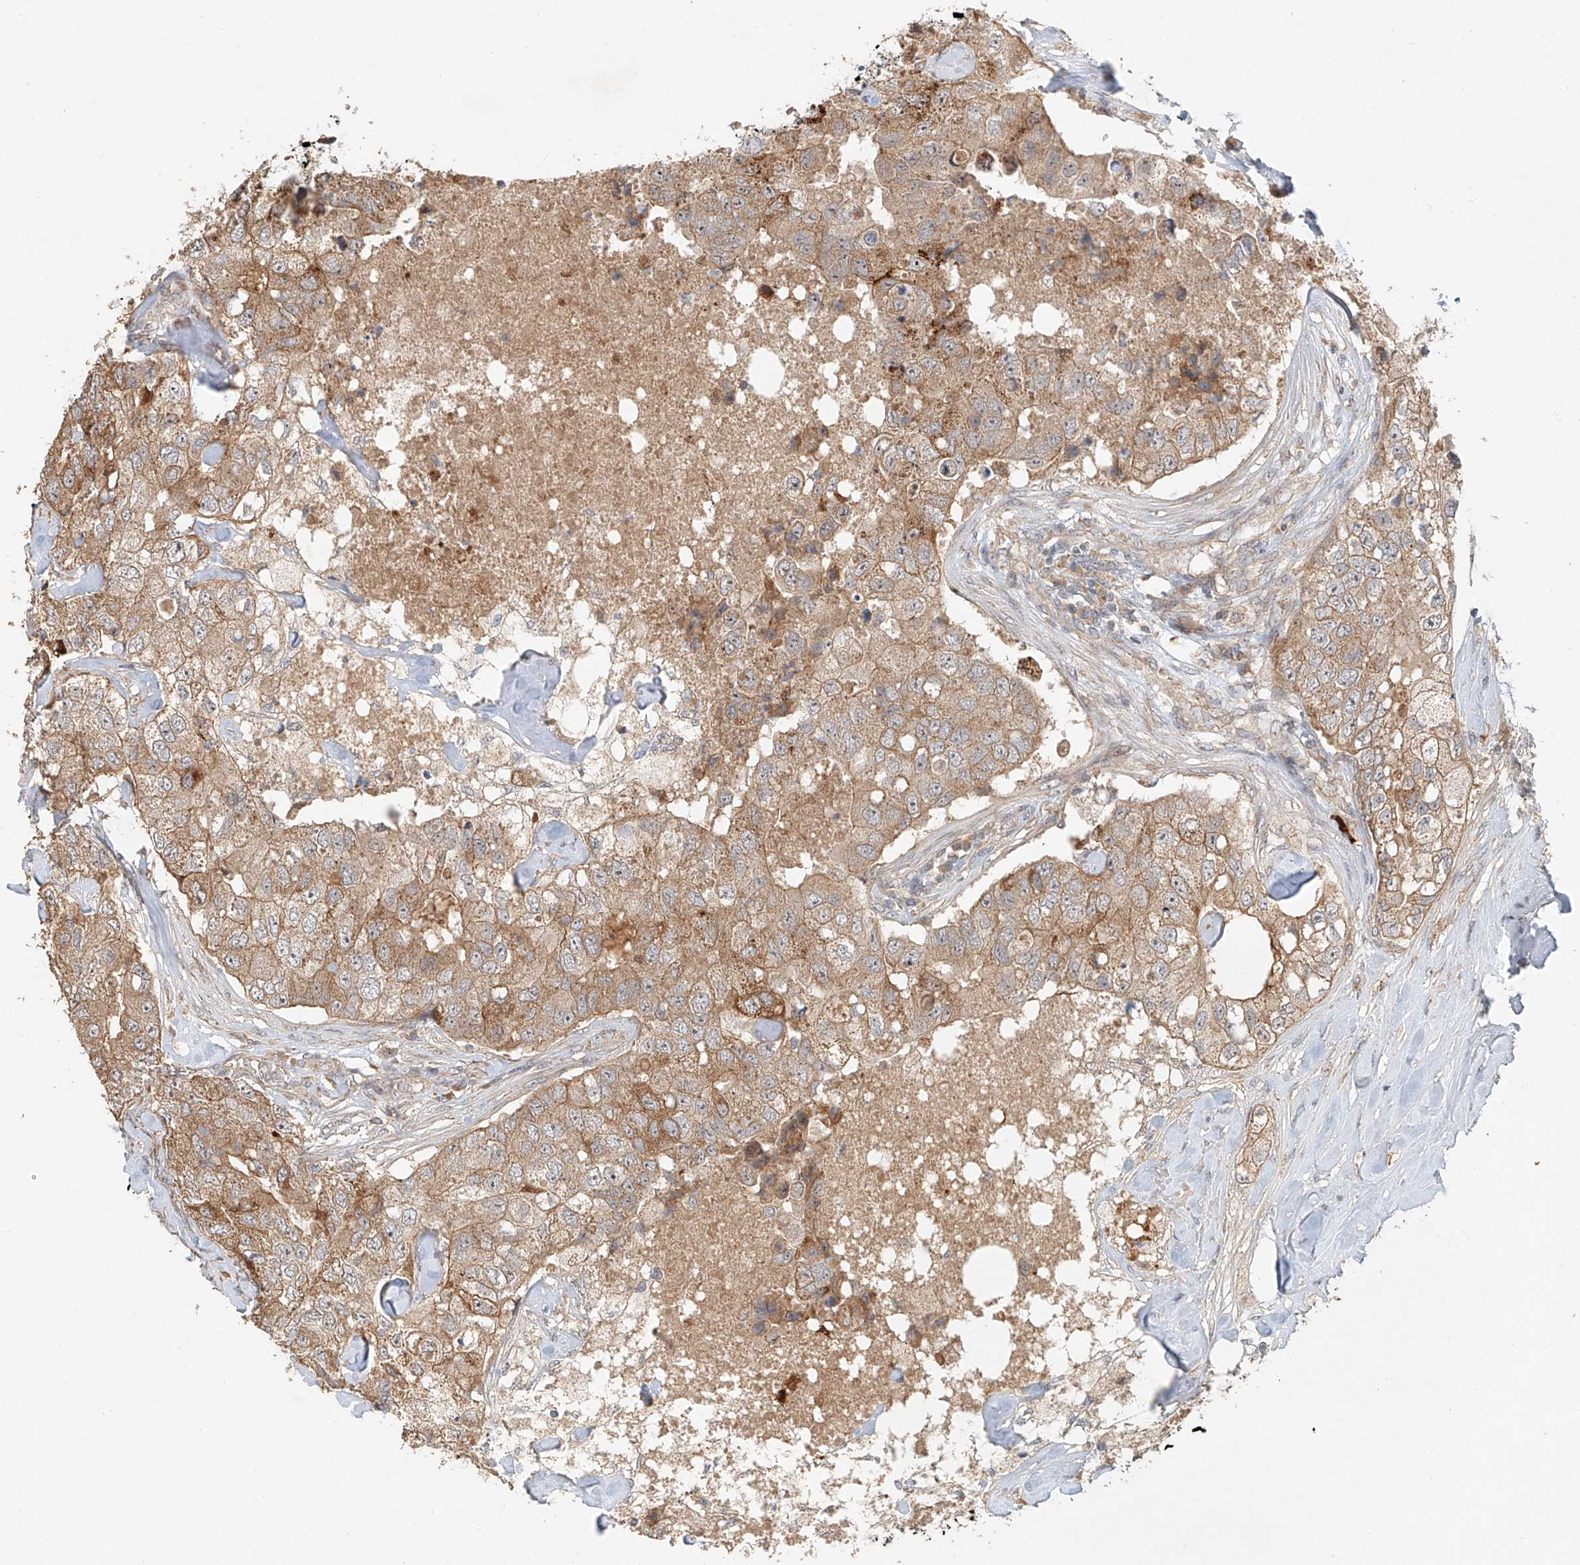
{"staining": {"intensity": "moderate", "quantity": ">75%", "location": "cytoplasmic/membranous"}, "tissue": "breast cancer", "cell_type": "Tumor cells", "image_type": "cancer", "snomed": [{"axis": "morphology", "description": "Duct carcinoma"}, {"axis": "topography", "description": "Breast"}], "caption": "High-magnification brightfield microscopy of infiltrating ductal carcinoma (breast) stained with DAB (brown) and counterstained with hematoxylin (blue). tumor cells exhibit moderate cytoplasmic/membranous staining is identified in about>75% of cells. (Brightfield microscopy of DAB IHC at high magnification).", "gene": "TMEM61", "patient": {"sex": "female", "age": 62}}